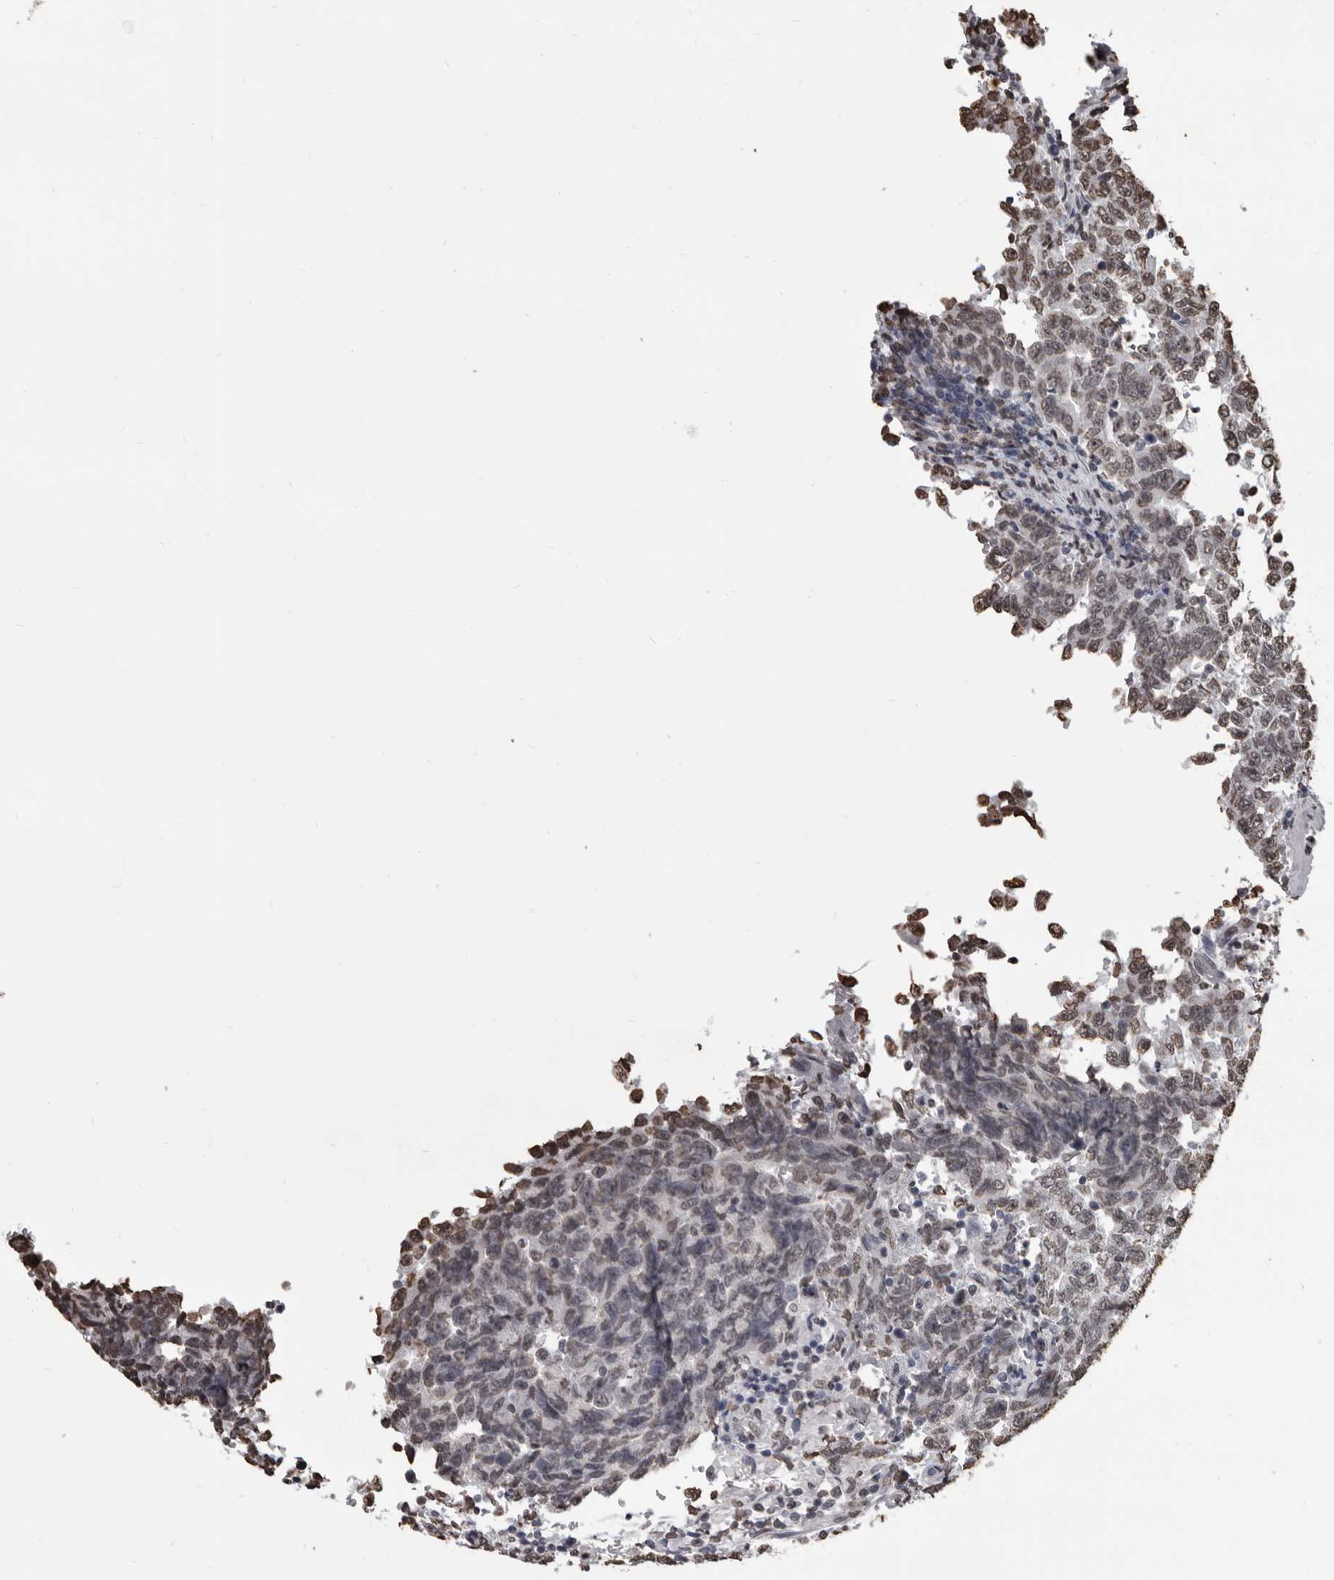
{"staining": {"intensity": "moderate", "quantity": "<25%", "location": "nuclear"}, "tissue": "testis cancer", "cell_type": "Tumor cells", "image_type": "cancer", "snomed": [{"axis": "morphology", "description": "Carcinoma, Embryonal, NOS"}, {"axis": "topography", "description": "Testis"}], "caption": "Tumor cells reveal moderate nuclear positivity in approximately <25% of cells in embryonal carcinoma (testis).", "gene": "AHR", "patient": {"sex": "male", "age": 26}}